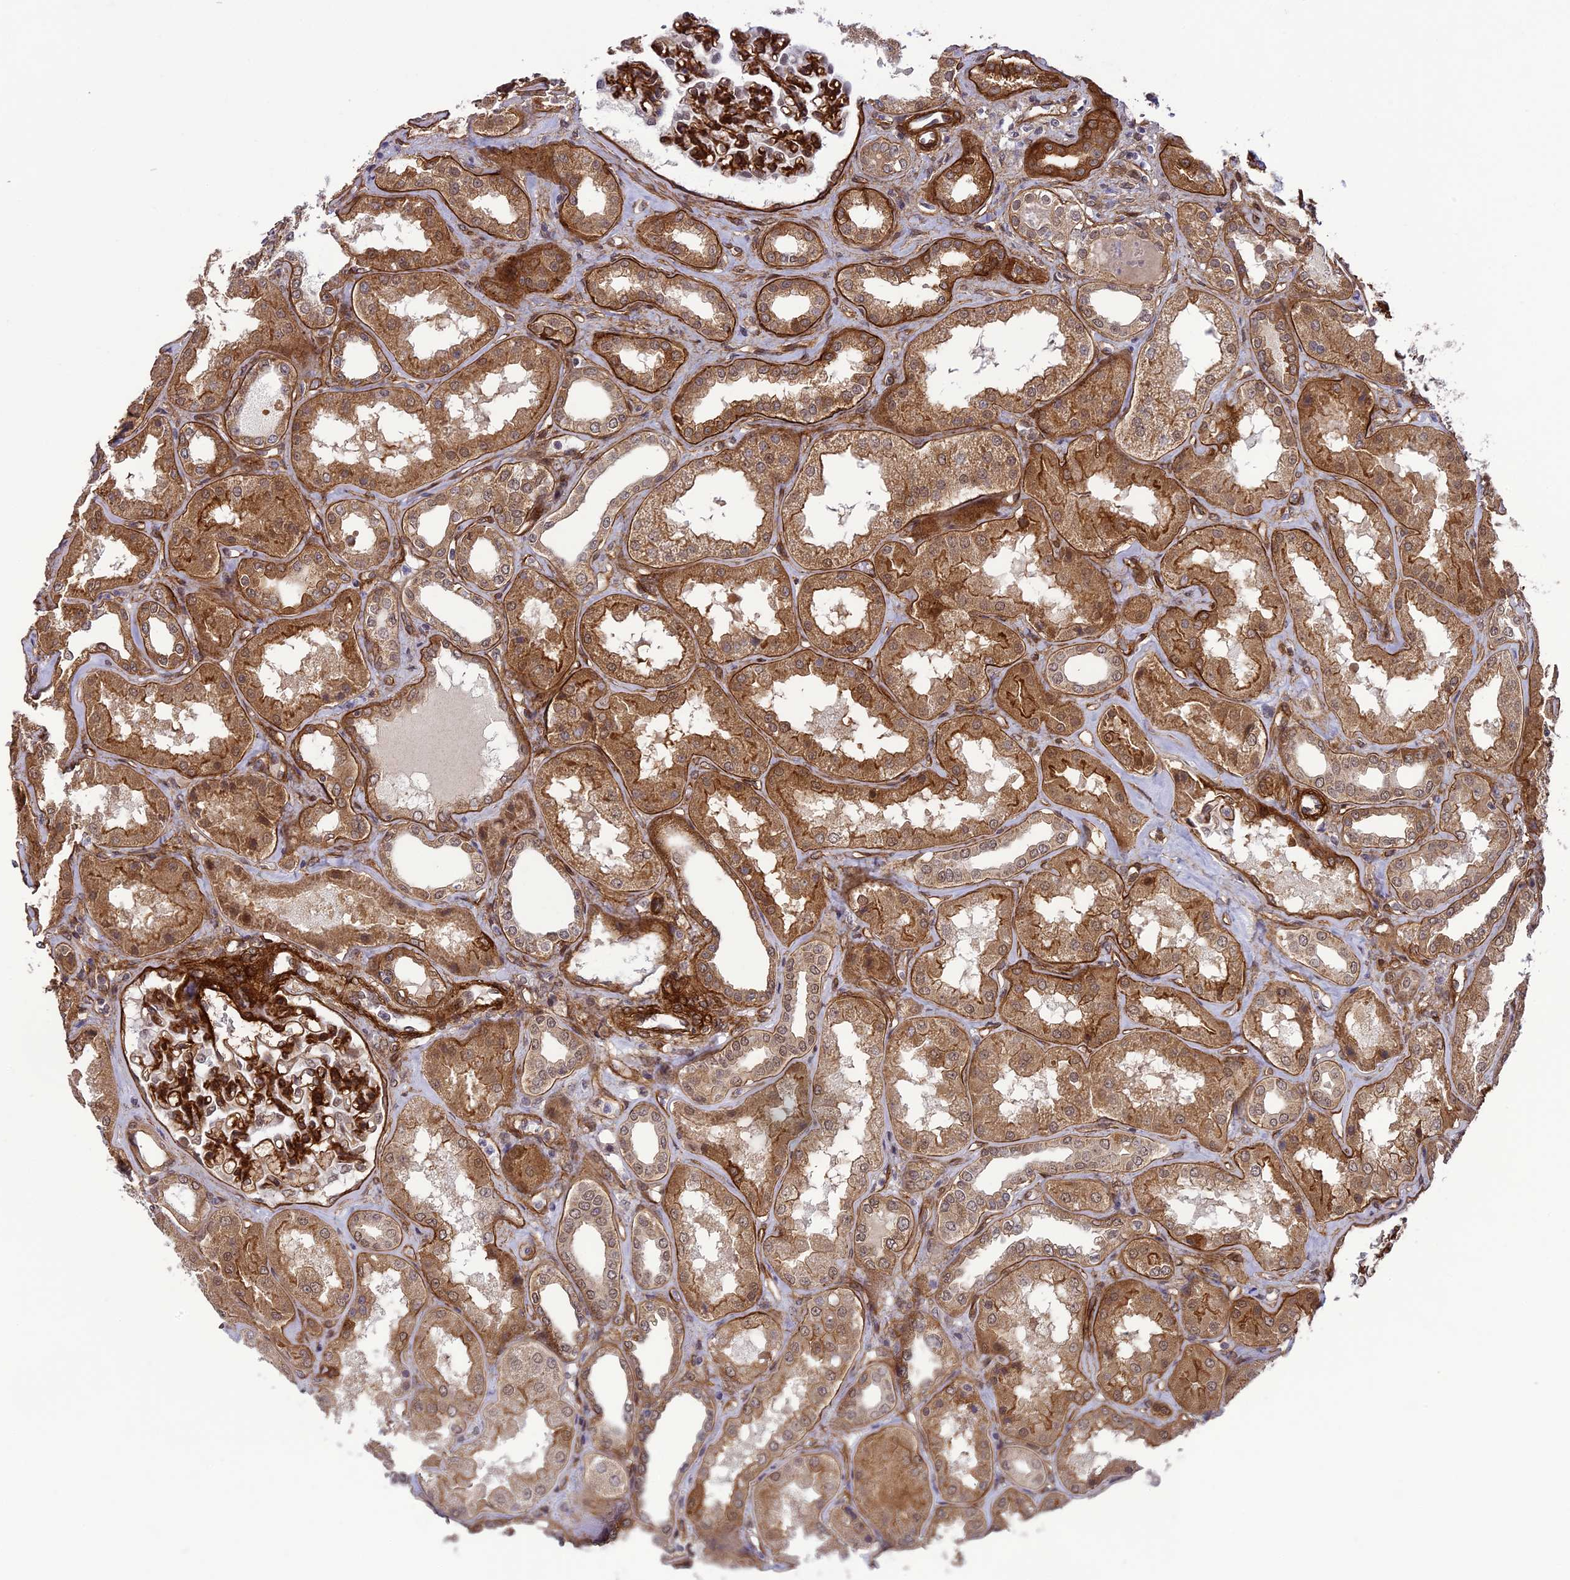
{"staining": {"intensity": "strong", "quantity": "25%-75%", "location": "cytoplasmic/membranous"}, "tissue": "kidney", "cell_type": "Cells in glomeruli", "image_type": "normal", "snomed": [{"axis": "morphology", "description": "Normal tissue, NOS"}, {"axis": "topography", "description": "Kidney"}], "caption": "About 25%-75% of cells in glomeruli in benign kidney exhibit strong cytoplasmic/membranous protein staining as visualized by brown immunohistochemical staining.", "gene": "TNS1", "patient": {"sex": "female", "age": 56}}